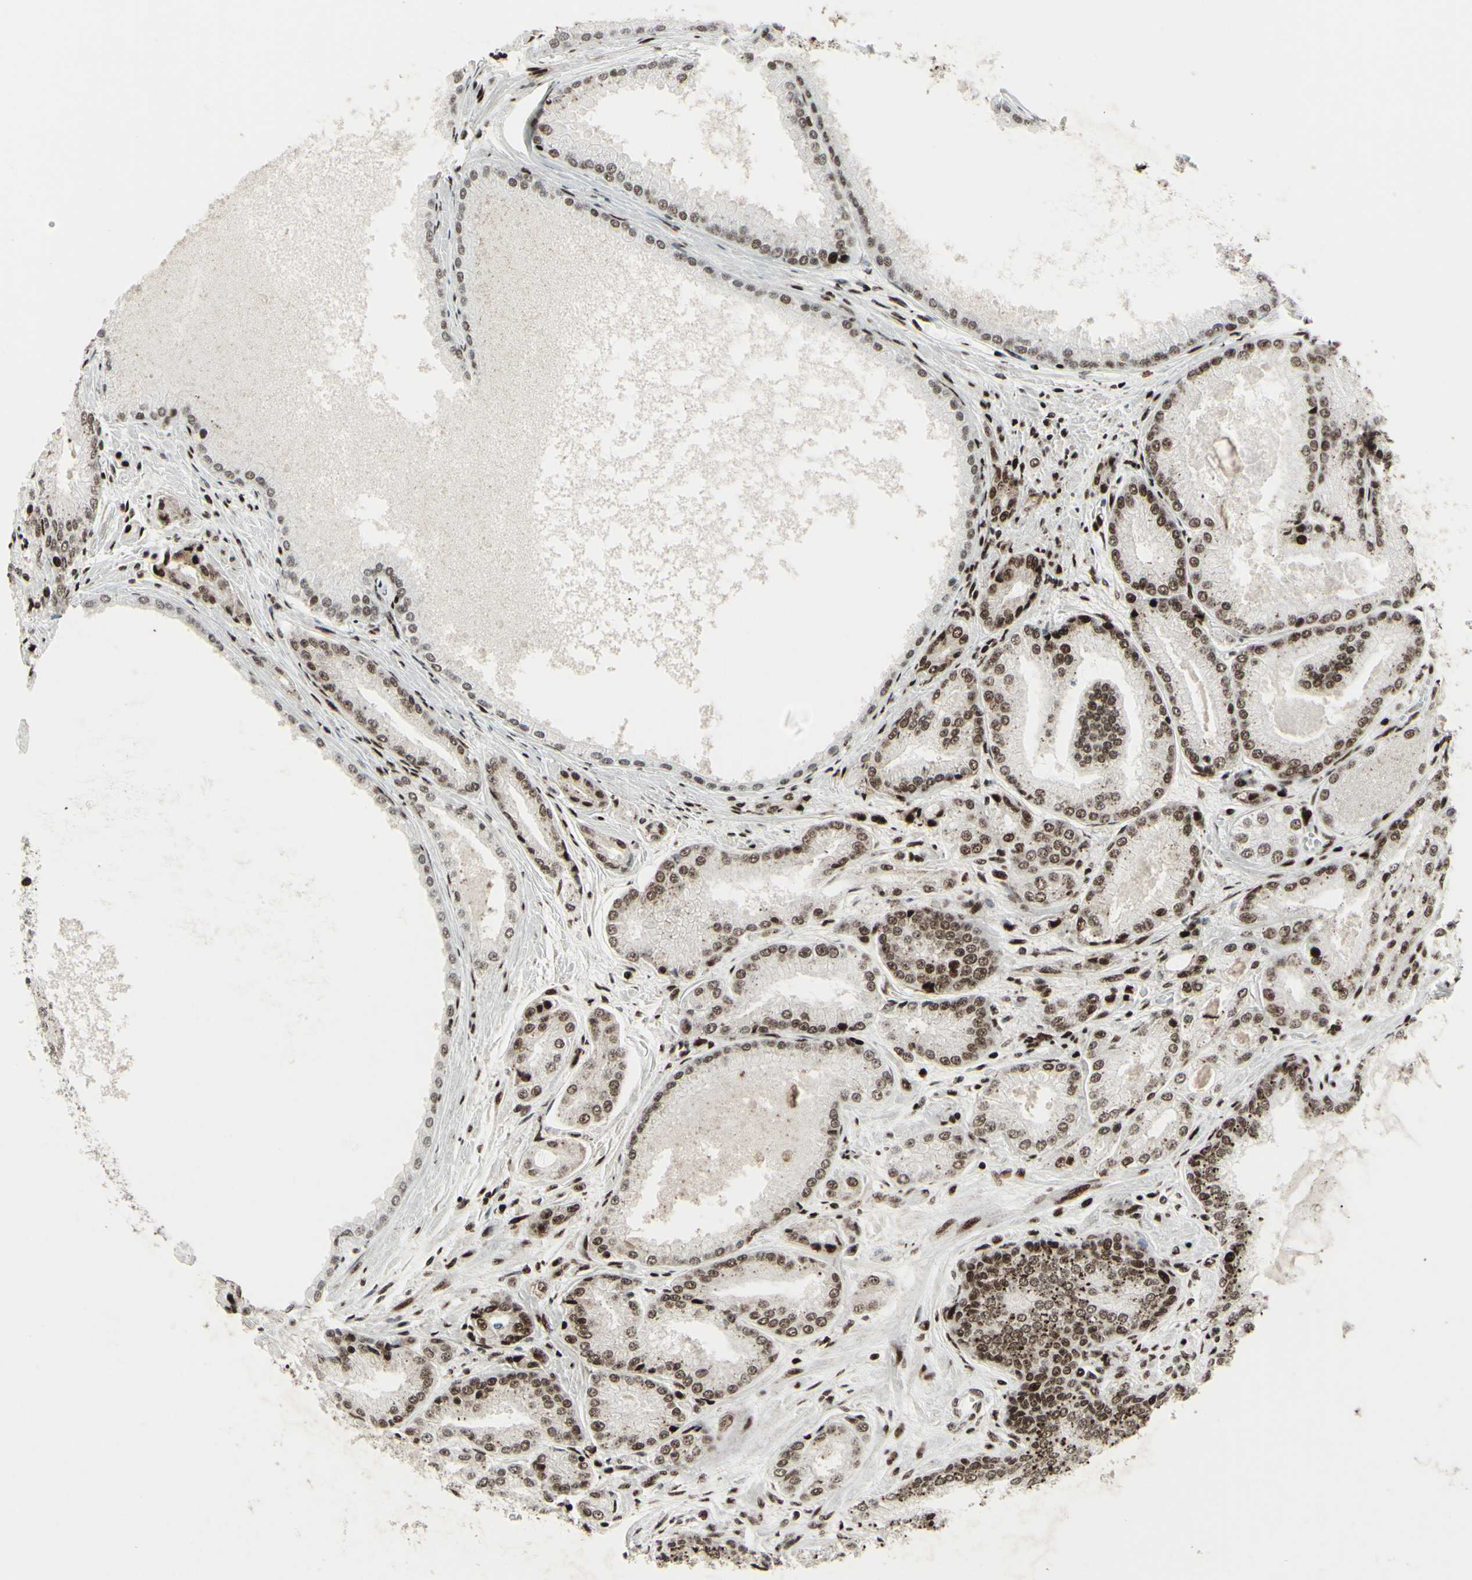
{"staining": {"intensity": "moderate", "quantity": ">75%", "location": "nuclear"}, "tissue": "prostate cancer", "cell_type": "Tumor cells", "image_type": "cancer", "snomed": [{"axis": "morphology", "description": "Adenocarcinoma, High grade"}, {"axis": "topography", "description": "Prostate"}], "caption": "Protein expression analysis of prostate cancer displays moderate nuclear expression in about >75% of tumor cells.", "gene": "U2AF2", "patient": {"sex": "male", "age": 59}}